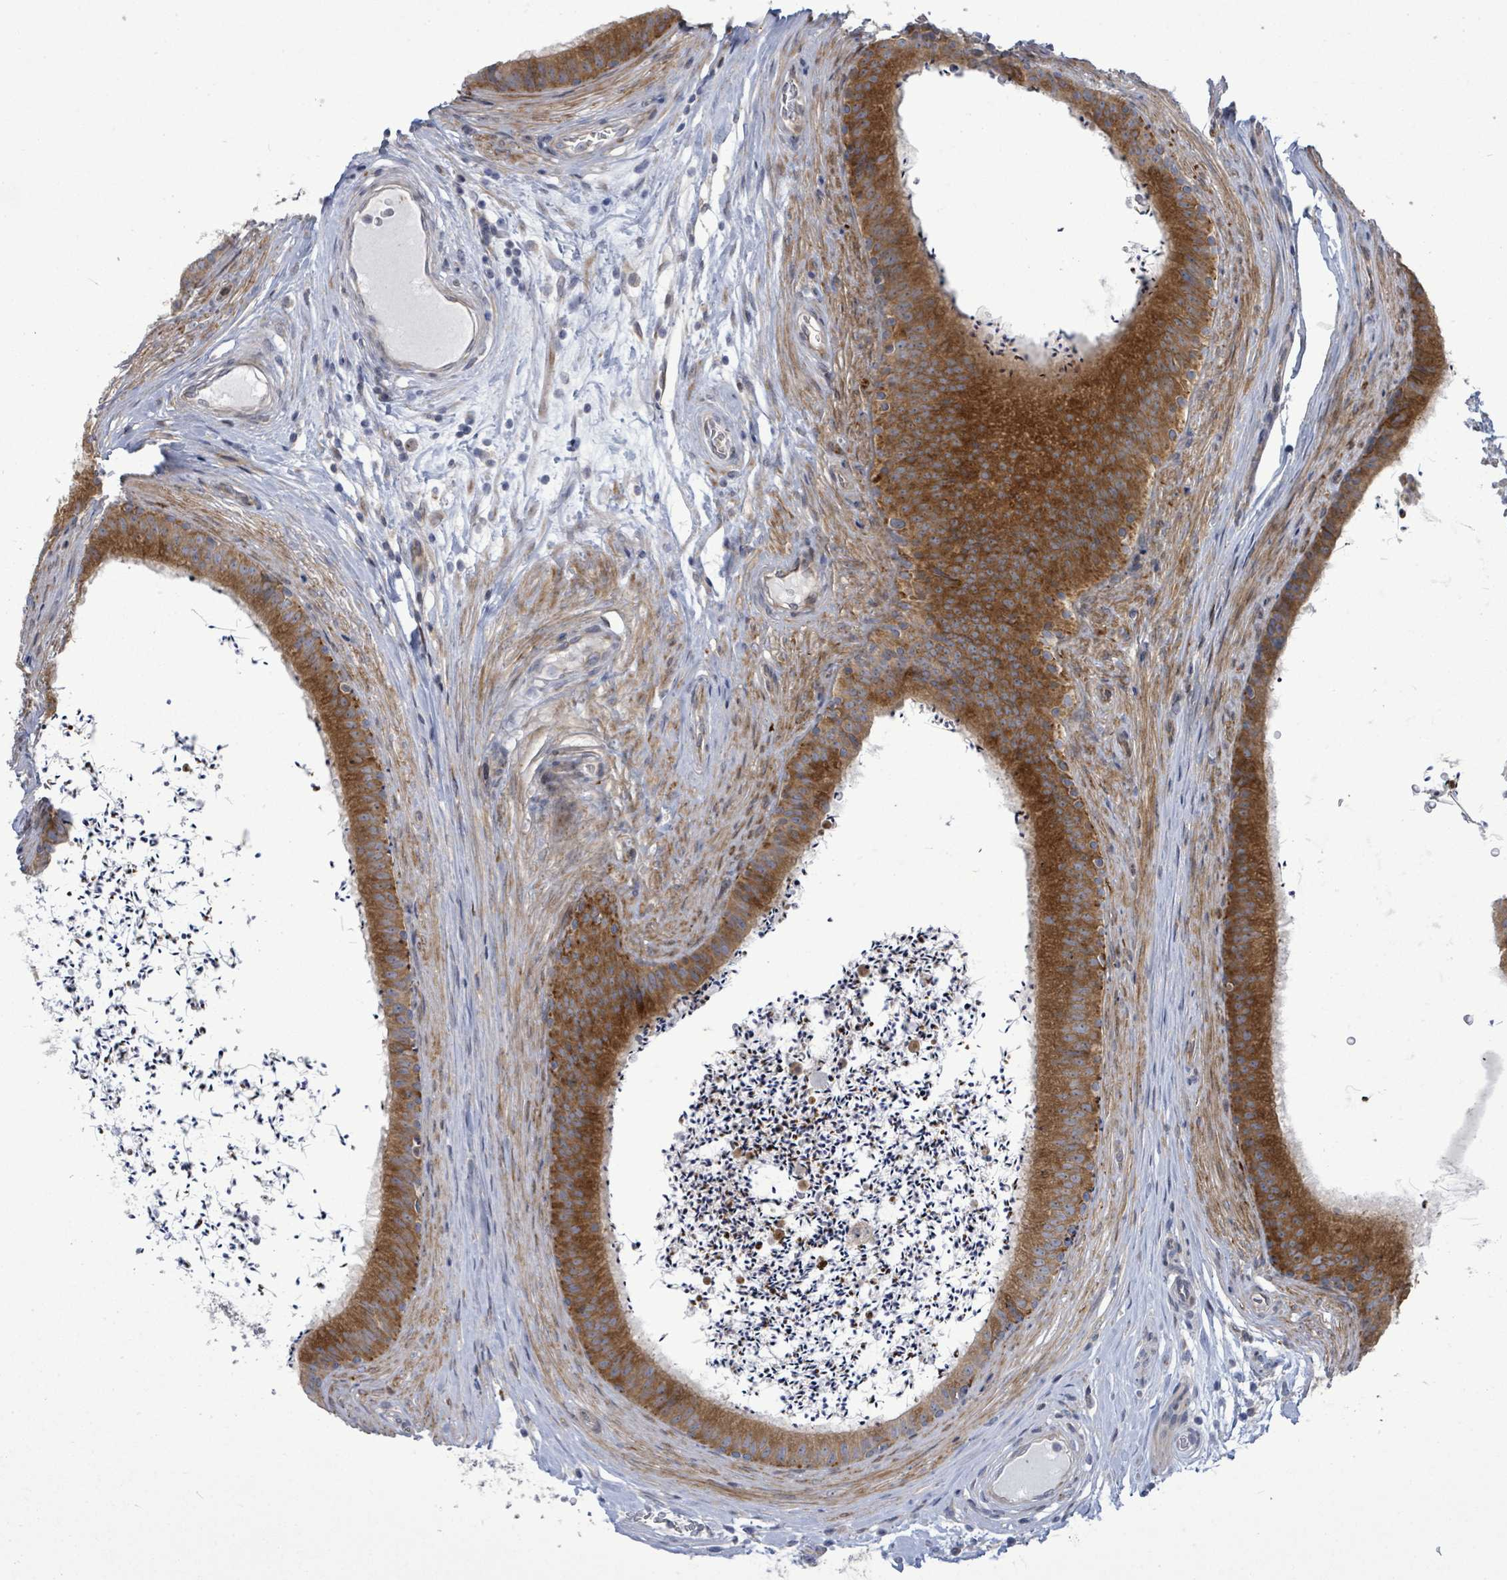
{"staining": {"intensity": "strong", "quantity": ">75%", "location": "cytoplasmic/membranous"}, "tissue": "epididymis", "cell_type": "Glandular cells", "image_type": "normal", "snomed": [{"axis": "morphology", "description": "Normal tissue, NOS"}, {"axis": "topography", "description": "Testis"}, {"axis": "topography", "description": "Epididymis"}], "caption": "A brown stain labels strong cytoplasmic/membranous positivity of a protein in glandular cells of unremarkable epididymis. (DAB IHC with brightfield microscopy, high magnification).", "gene": "SAR1A", "patient": {"sex": "male", "age": 41}}